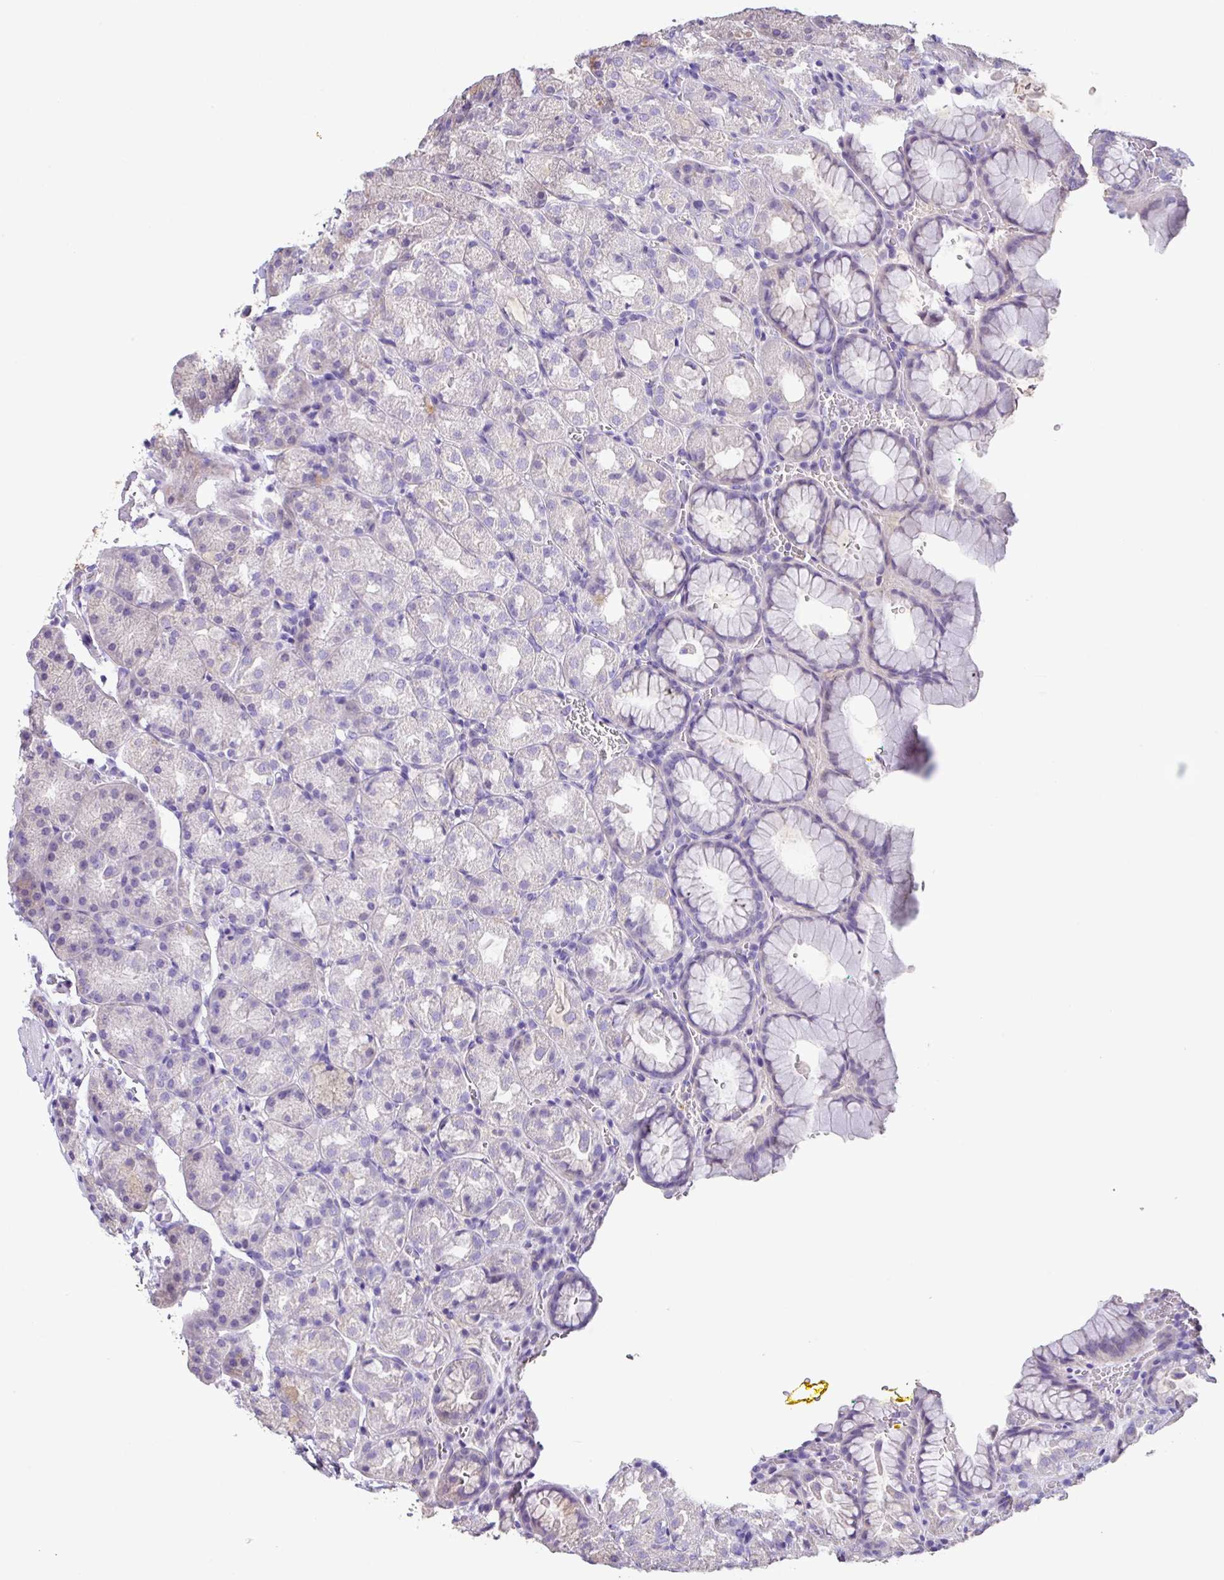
{"staining": {"intensity": "negative", "quantity": "none", "location": "none"}, "tissue": "stomach", "cell_type": "Glandular cells", "image_type": "normal", "snomed": [{"axis": "morphology", "description": "Normal tissue, NOS"}, {"axis": "topography", "description": "Stomach, upper"}], "caption": "High power microscopy histopathology image of an IHC micrograph of benign stomach, revealing no significant staining in glandular cells.", "gene": "ZG16", "patient": {"sex": "female", "age": 81}}